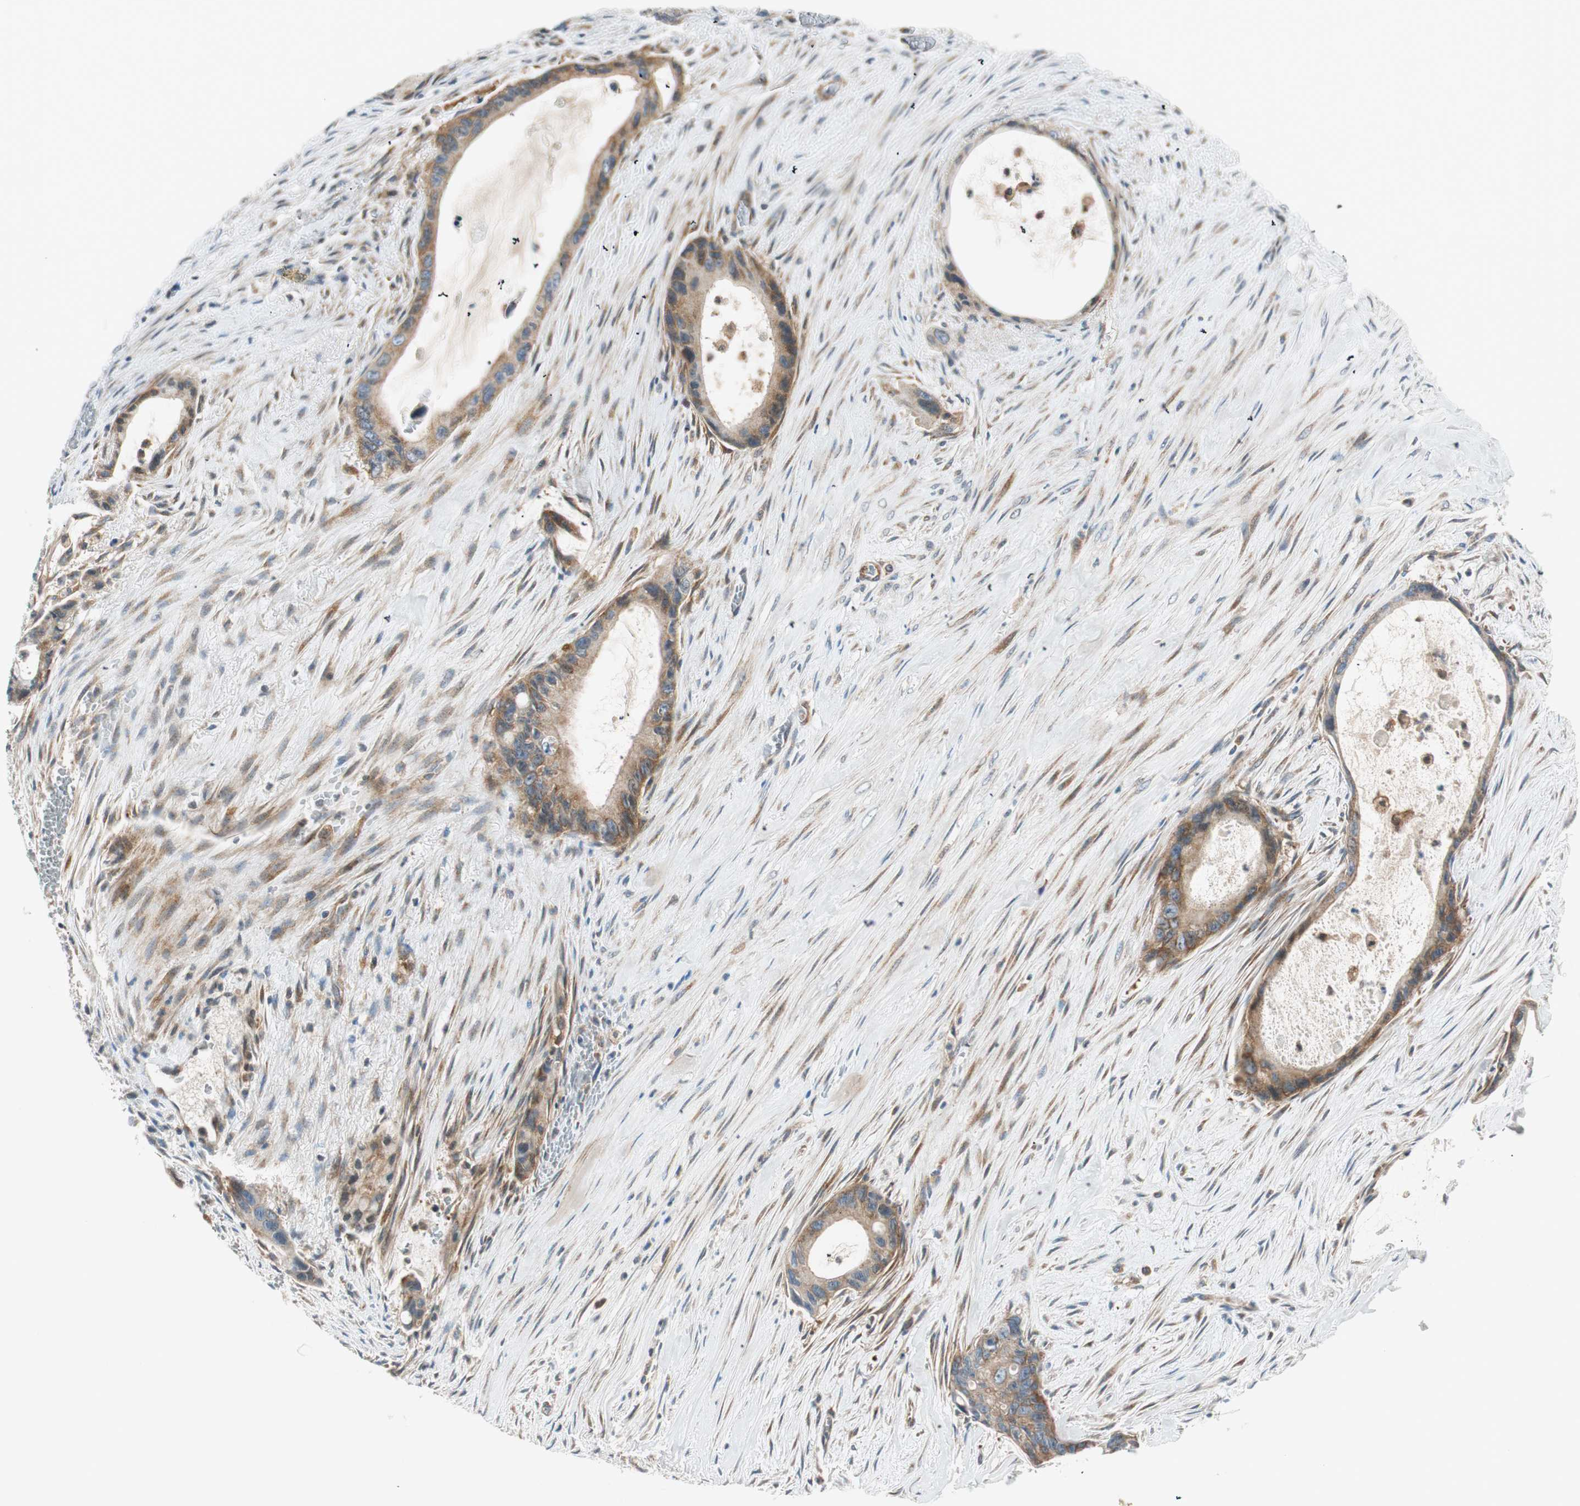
{"staining": {"intensity": "moderate", "quantity": ">75%", "location": "cytoplasmic/membranous"}, "tissue": "liver cancer", "cell_type": "Tumor cells", "image_type": "cancer", "snomed": [{"axis": "morphology", "description": "Cholangiocarcinoma"}, {"axis": "topography", "description": "Liver"}], "caption": "Immunohistochemical staining of liver cancer (cholangiocarcinoma) demonstrates medium levels of moderate cytoplasmic/membranous expression in approximately >75% of tumor cells.", "gene": "ABI1", "patient": {"sex": "female", "age": 55}}